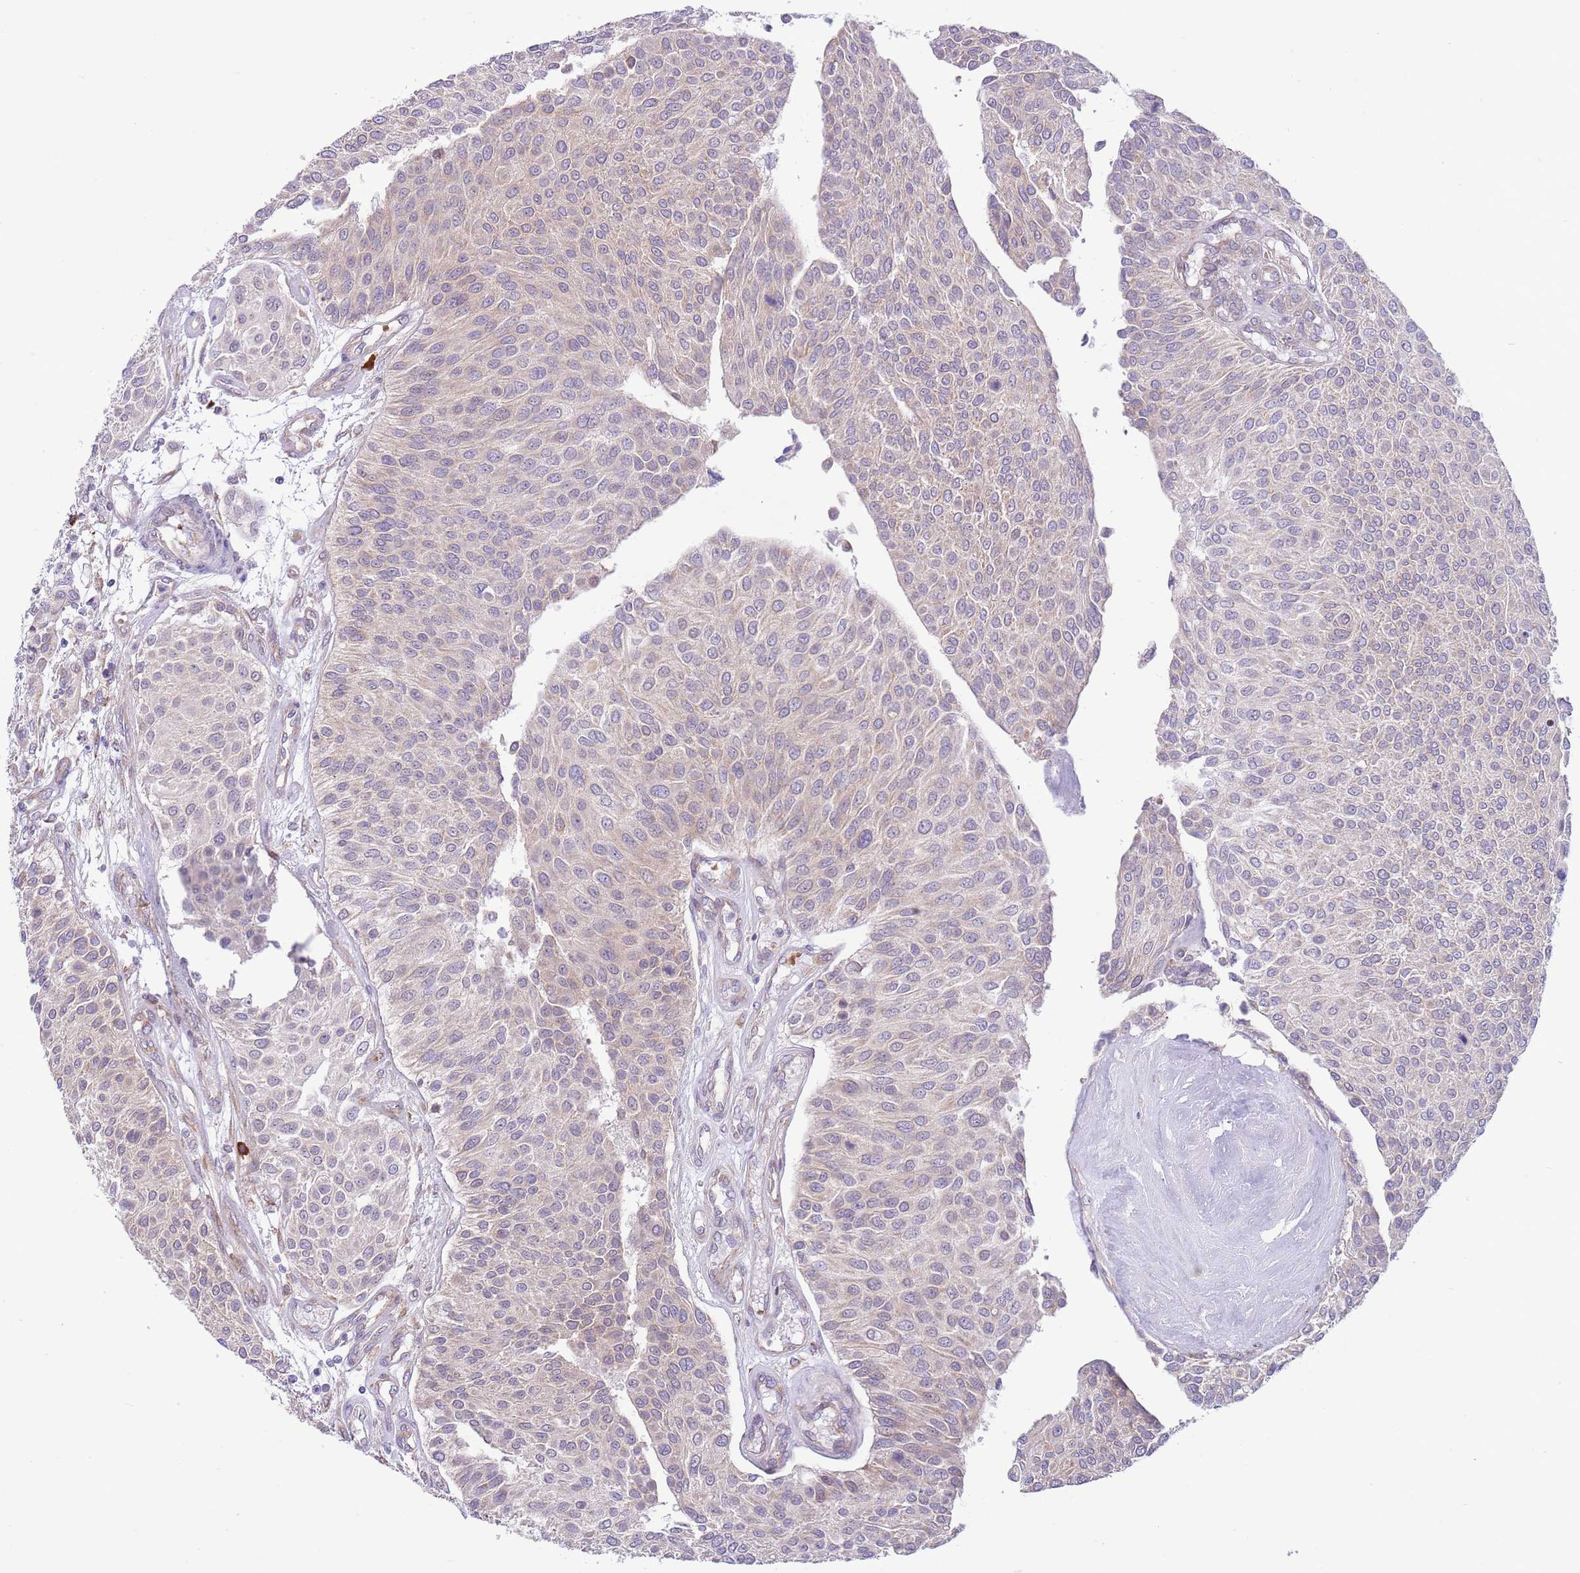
{"staining": {"intensity": "negative", "quantity": "none", "location": "none"}, "tissue": "urothelial cancer", "cell_type": "Tumor cells", "image_type": "cancer", "snomed": [{"axis": "morphology", "description": "Urothelial carcinoma, NOS"}, {"axis": "topography", "description": "Urinary bladder"}], "caption": "A high-resolution photomicrograph shows immunohistochemistry (IHC) staining of urothelial cancer, which displays no significant staining in tumor cells. (DAB (3,3'-diaminobenzidine) immunohistochemistry (IHC) visualized using brightfield microscopy, high magnification).", "gene": "DAND5", "patient": {"sex": "male", "age": 55}}